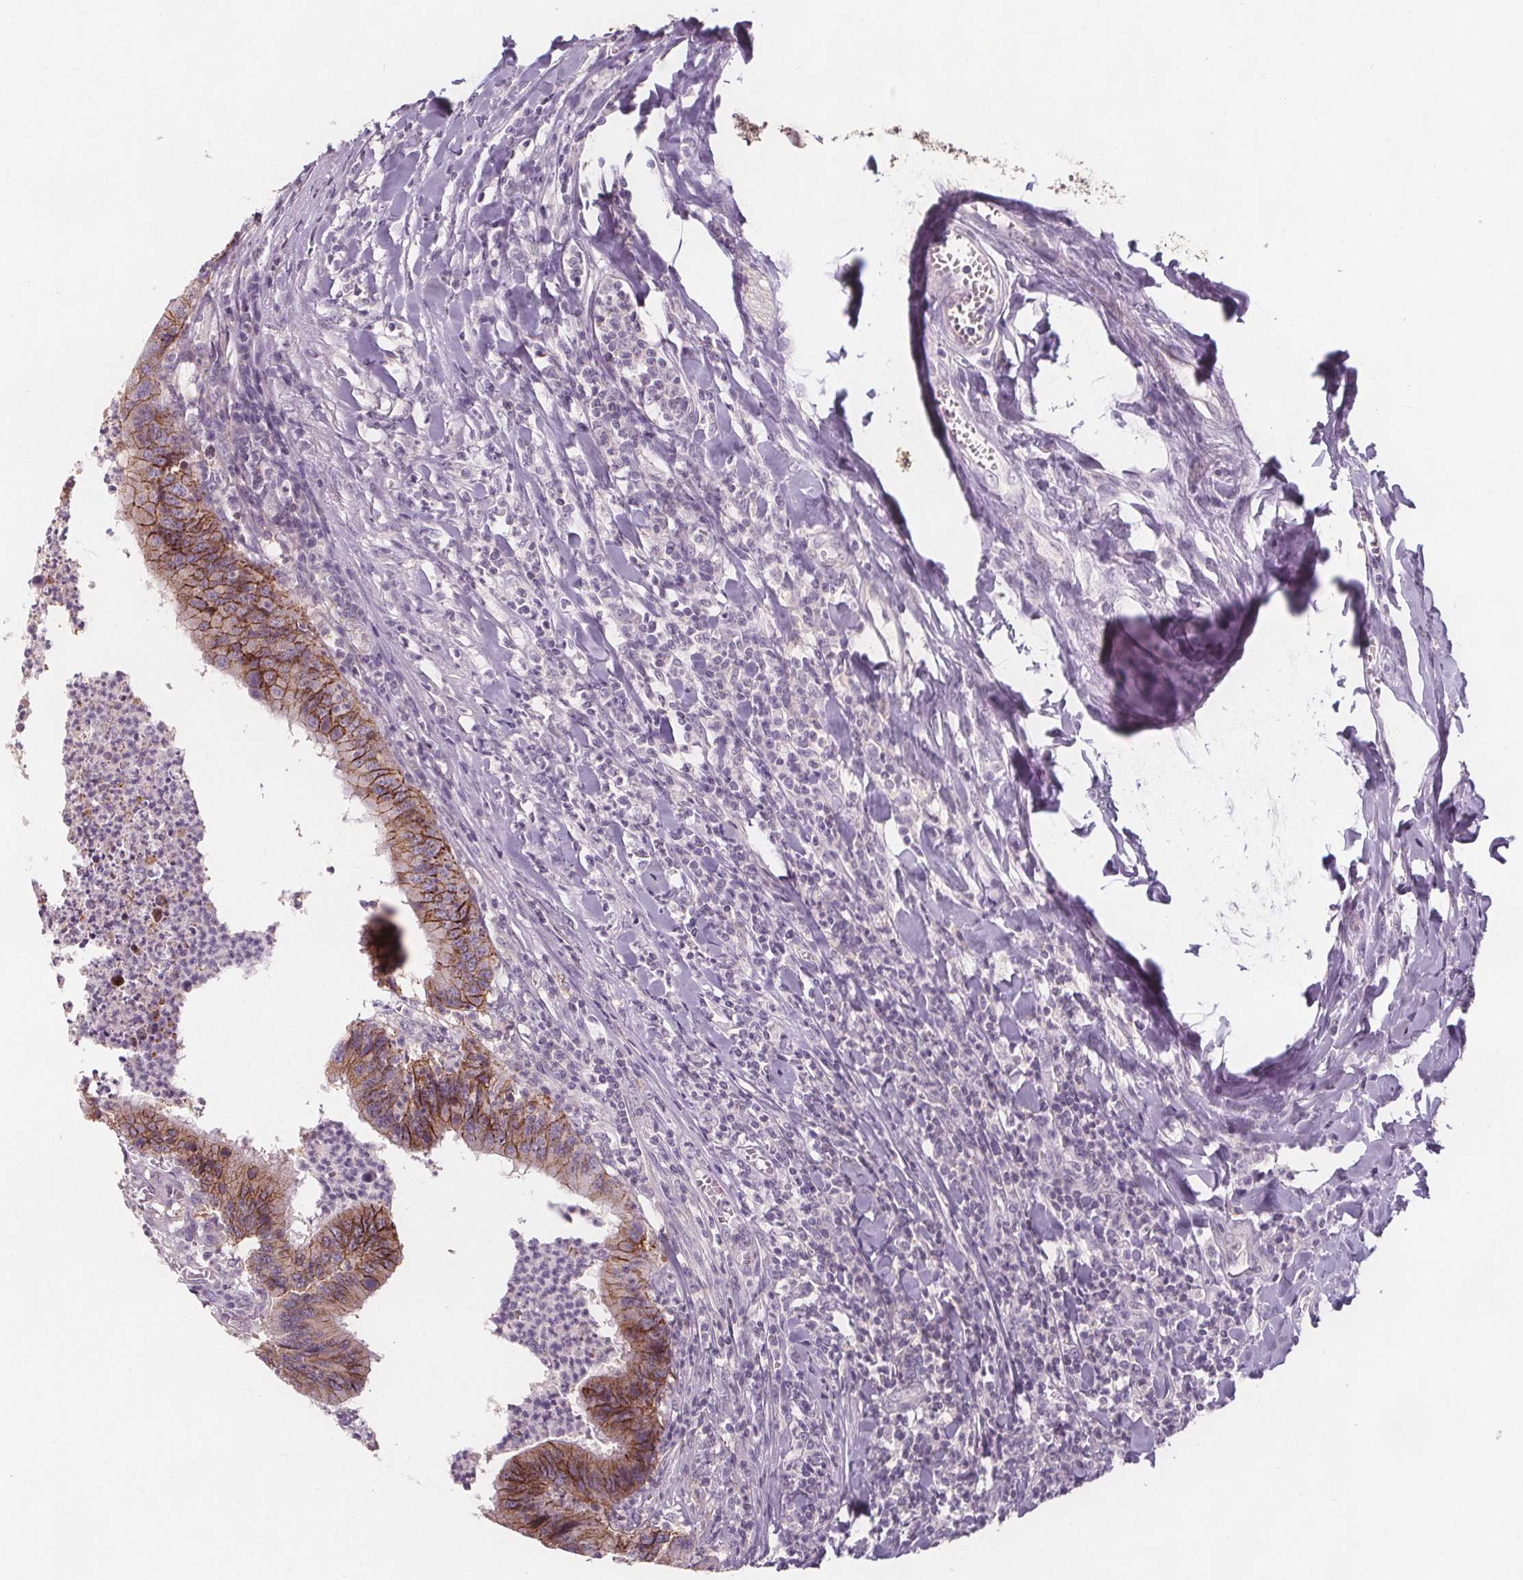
{"staining": {"intensity": "strong", "quantity": ">75%", "location": "cytoplasmic/membranous"}, "tissue": "colorectal cancer", "cell_type": "Tumor cells", "image_type": "cancer", "snomed": [{"axis": "morphology", "description": "Adenocarcinoma, NOS"}, {"axis": "topography", "description": "Colon"}], "caption": "Protein expression analysis of colorectal cancer (adenocarcinoma) demonstrates strong cytoplasmic/membranous positivity in approximately >75% of tumor cells.", "gene": "ATP1A1", "patient": {"sex": "female", "age": 67}}